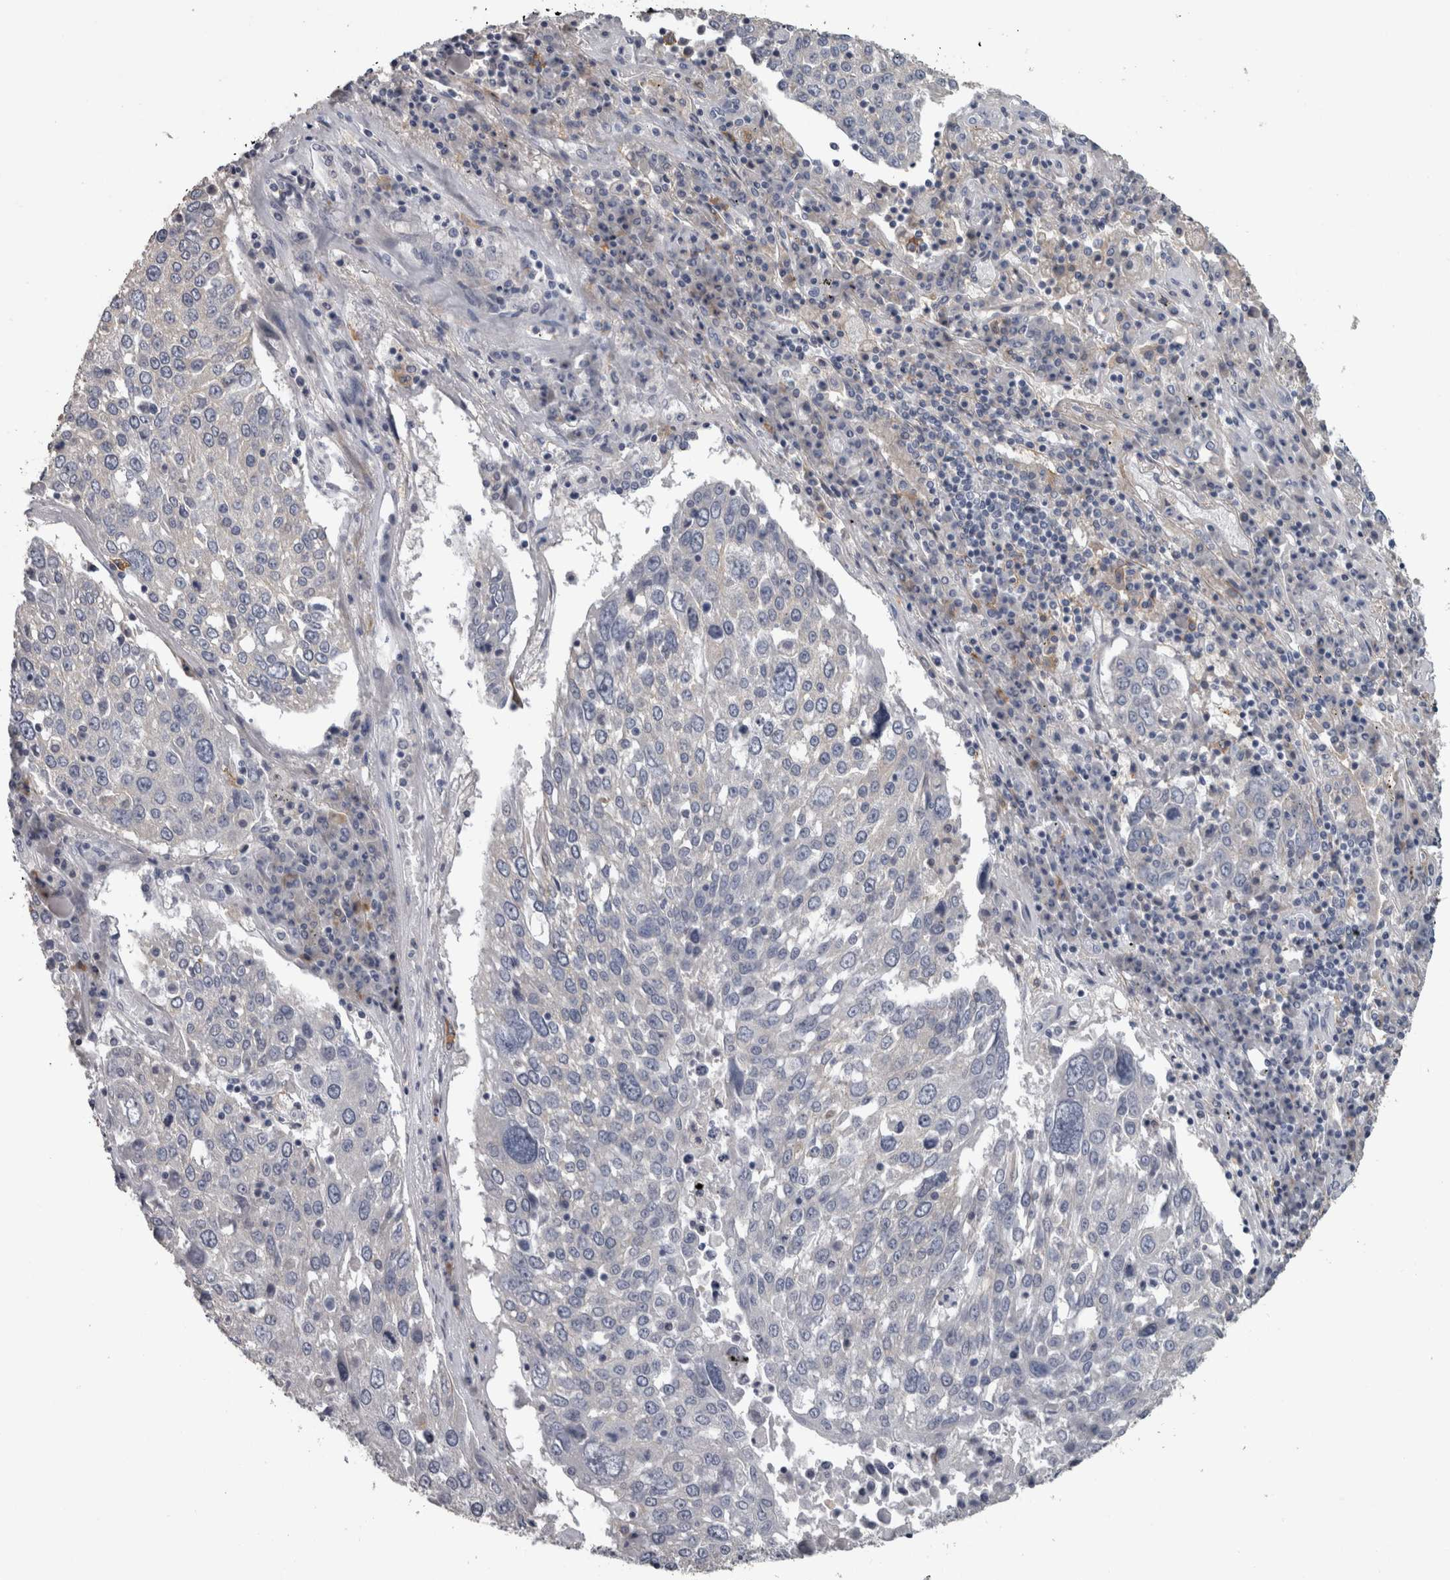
{"staining": {"intensity": "negative", "quantity": "none", "location": "none"}, "tissue": "lung cancer", "cell_type": "Tumor cells", "image_type": "cancer", "snomed": [{"axis": "morphology", "description": "Squamous cell carcinoma, NOS"}, {"axis": "topography", "description": "Lung"}], "caption": "Lung squamous cell carcinoma was stained to show a protein in brown. There is no significant positivity in tumor cells. (IHC, brightfield microscopy, high magnification).", "gene": "EFEMP2", "patient": {"sex": "male", "age": 65}}